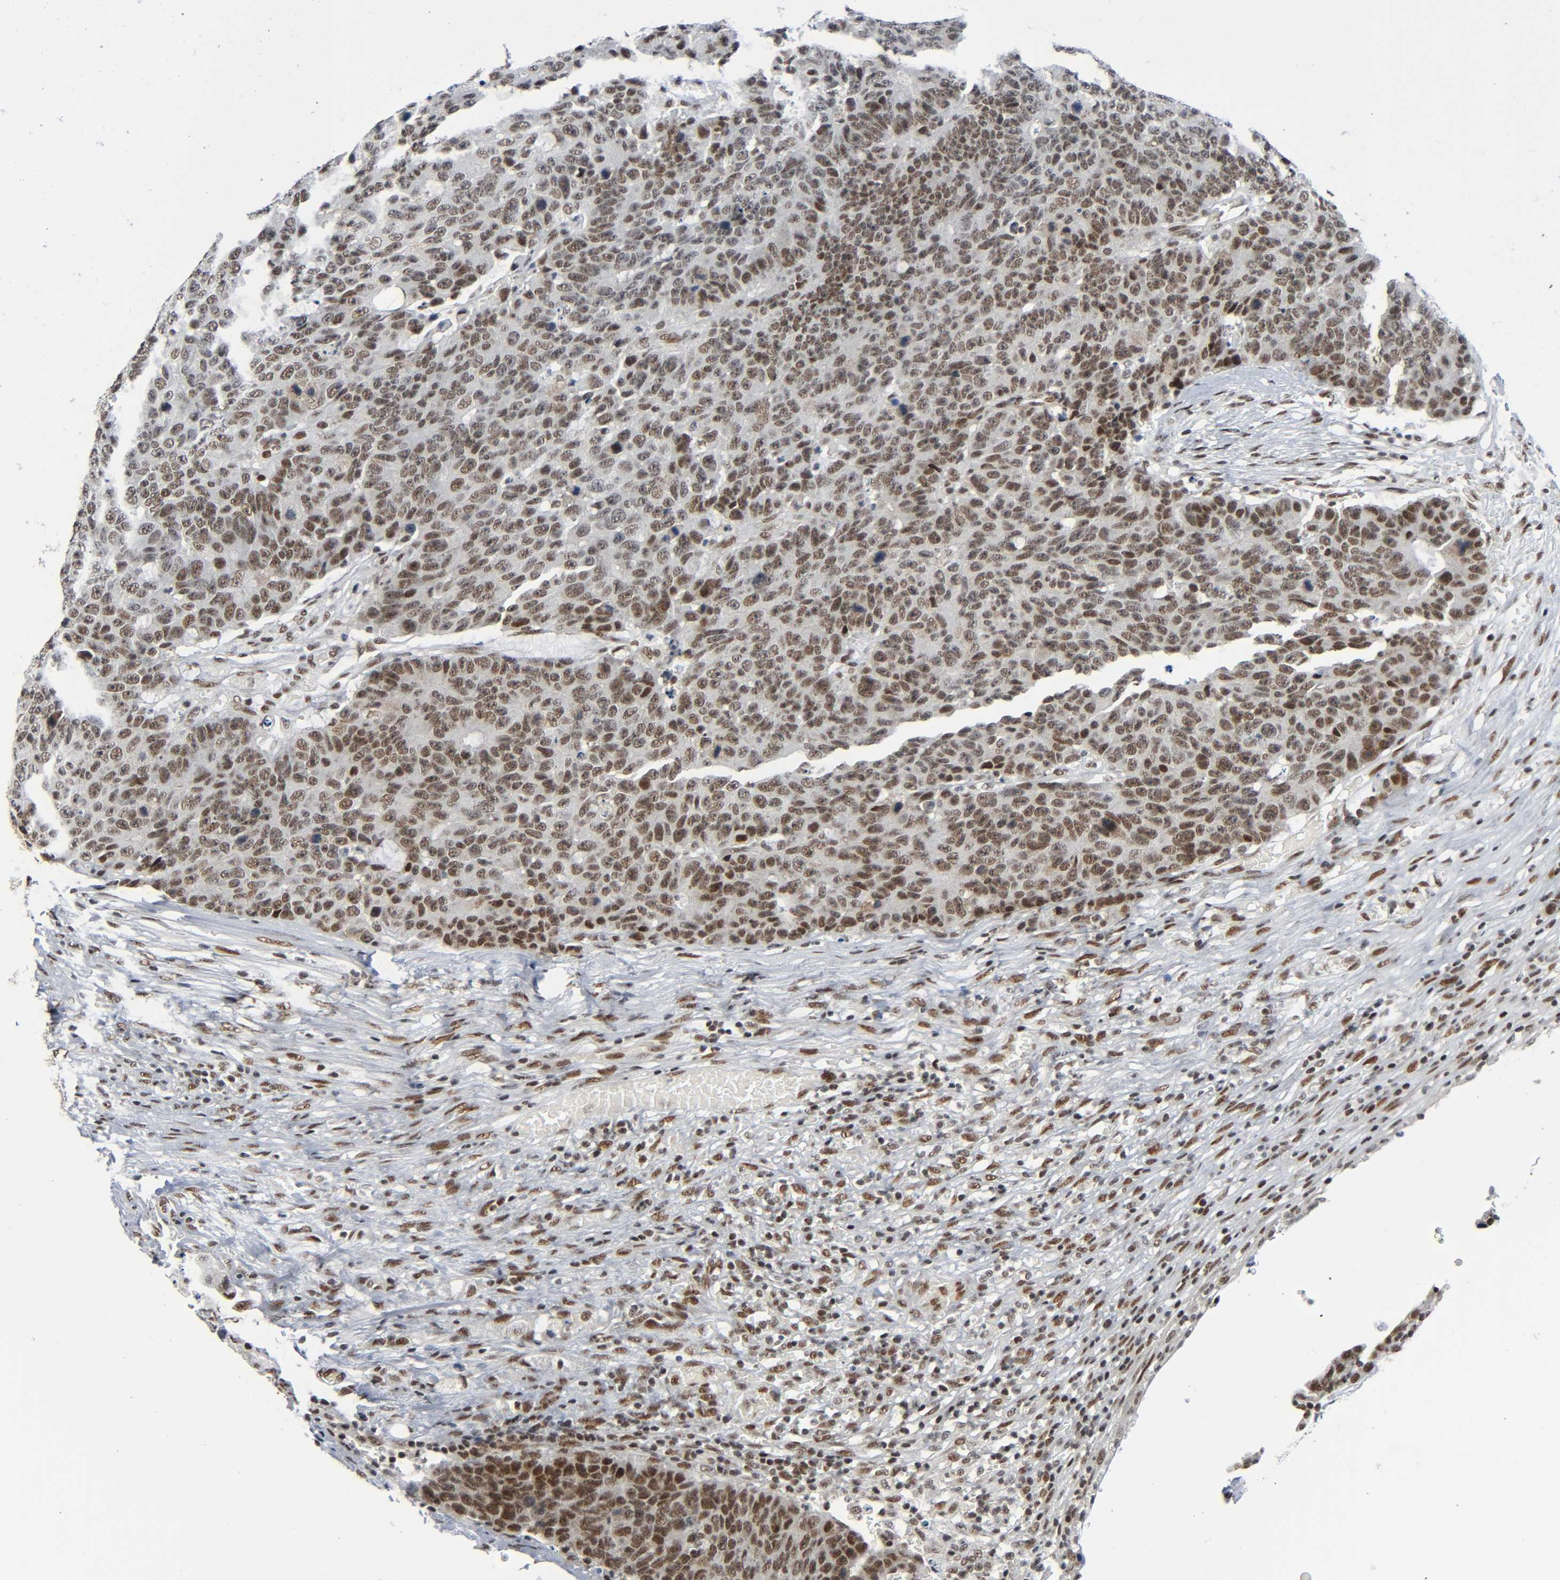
{"staining": {"intensity": "strong", "quantity": ">75%", "location": "nuclear"}, "tissue": "colorectal cancer", "cell_type": "Tumor cells", "image_type": "cancer", "snomed": [{"axis": "morphology", "description": "Adenocarcinoma, NOS"}, {"axis": "topography", "description": "Colon"}], "caption": "Tumor cells exhibit strong nuclear expression in approximately >75% of cells in colorectal cancer (adenocarcinoma). The protein of interest is stained brown, and the nuclei are stained in blue (DAB (3,3'-diaminobenzidine) IHC with brightfield microscopy, high magnification).", "gene": "CDK9", "patient": {"sex": "female", "age": 86}}